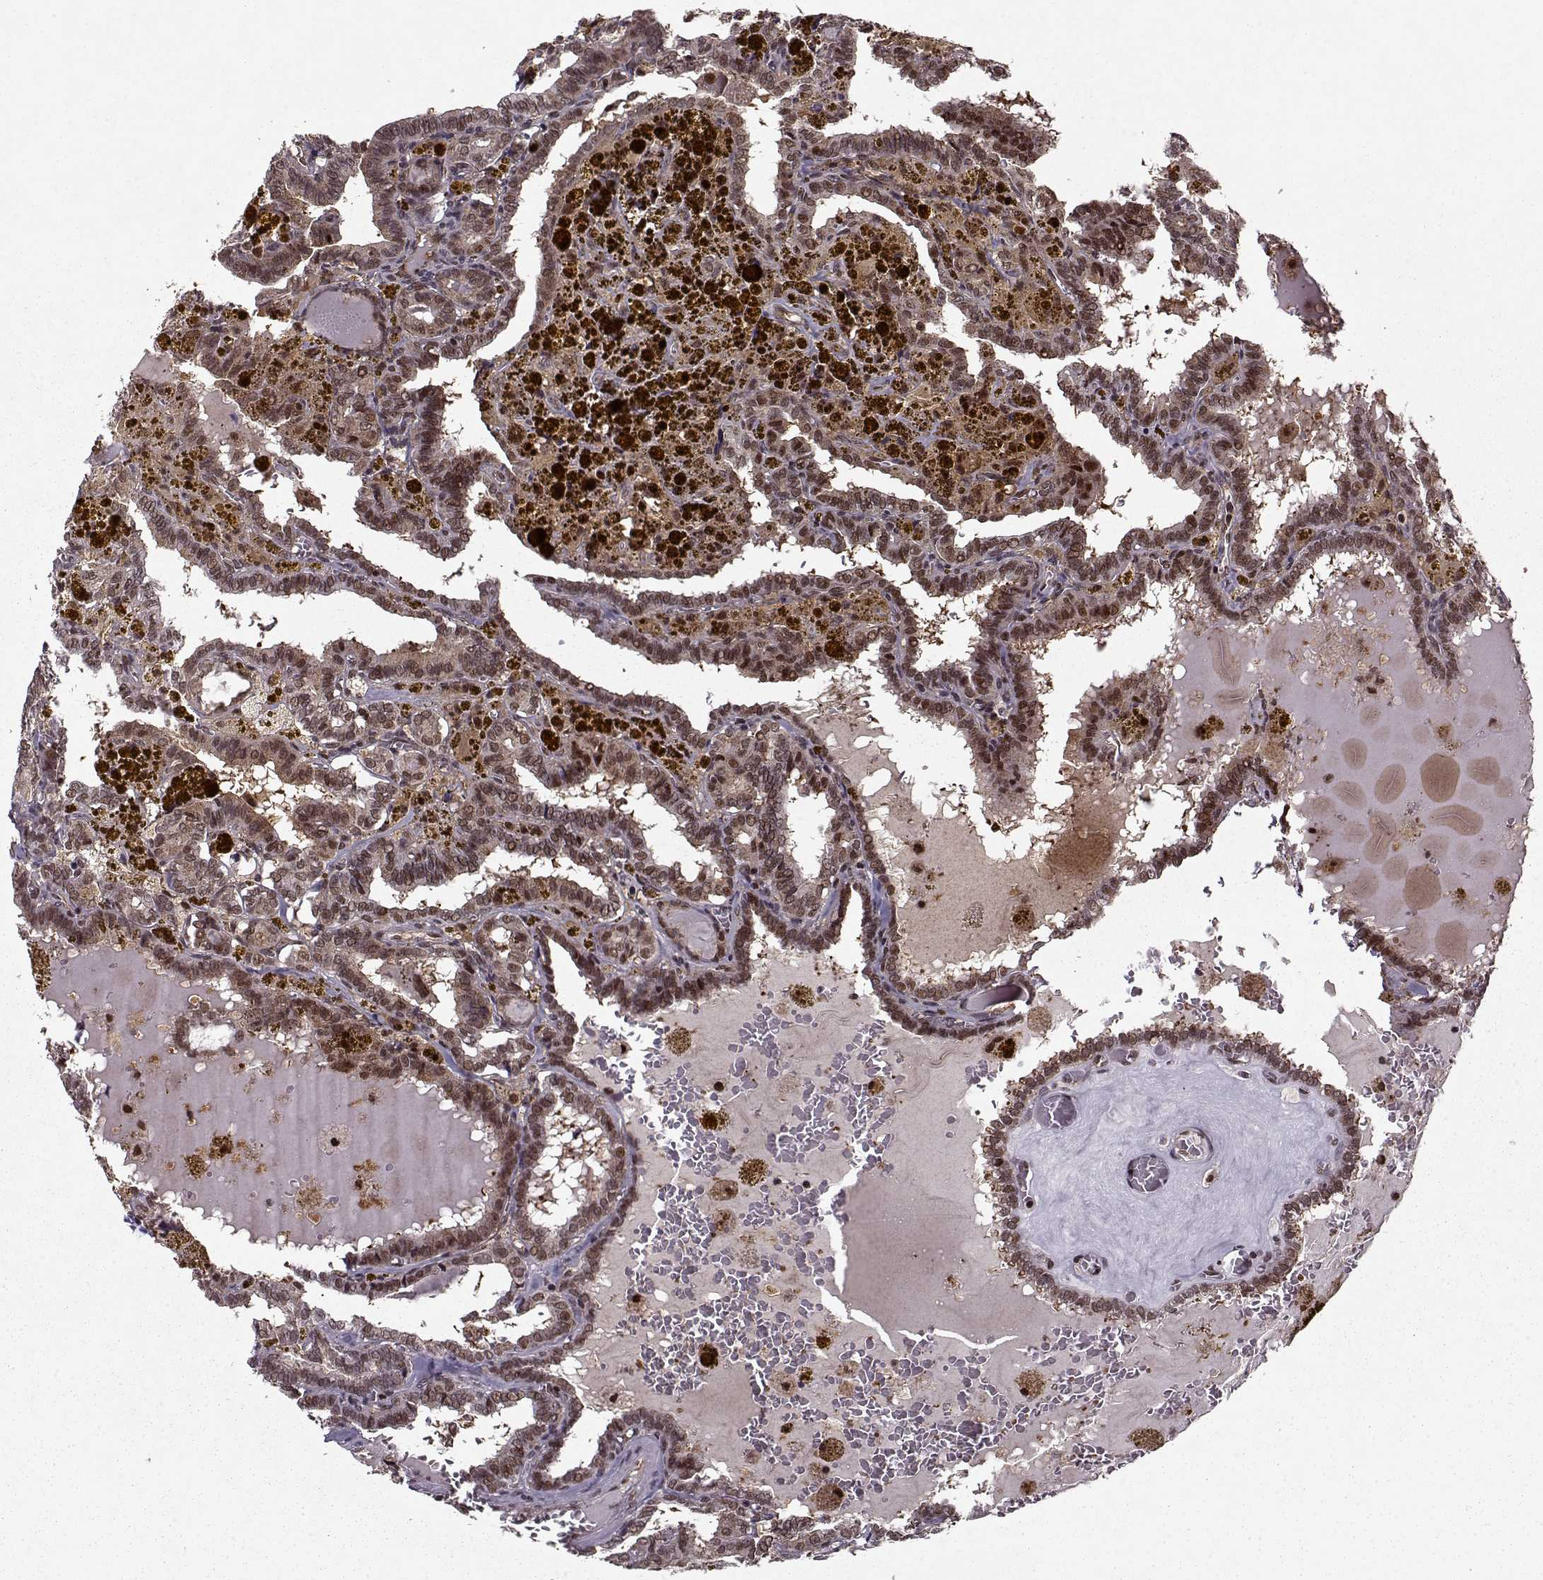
{"staining": {"intensity": "weak", "quantity": ">75%", "location": "nuclear"}, "tissue": "thyroid cancer", "cell_type": "Tumor cells", "image_type": "cancer", "snomed": [{"axis": "morphology", "description": "Papillary adenocarcinoma, NOS"}, {"axis": "topography", "description": "Thyroid gland"}], "caption": "IHC image of human papillary adenocarcinoma (thyroid) stained for a protein (brown), which shows low levels of weak nuclear expression in about >75% of tumor cells.", "gene": "PSMA7", "patient": {"sex": "female", "age": 39}}